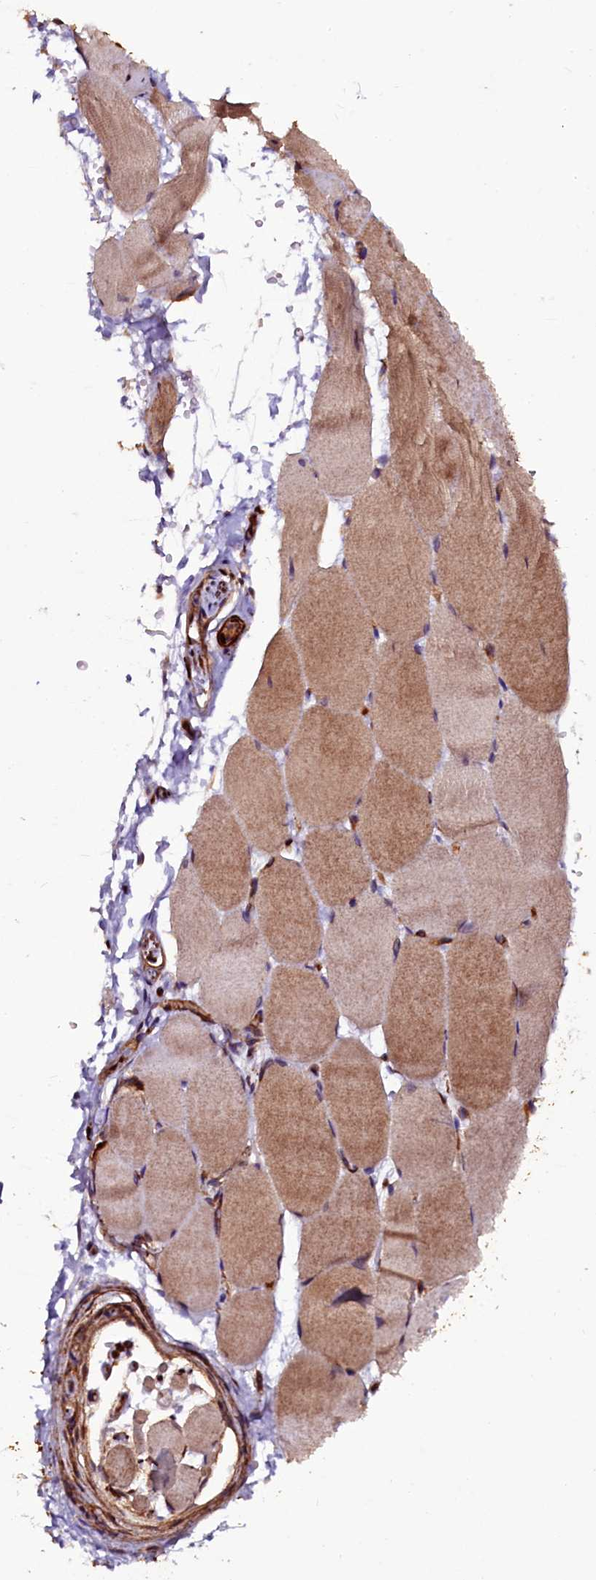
{"staining": {"intensity": "moderate", "quantity": ">75%", "location": "cytoplasmic/membranous,nuclear"}, "tissue": "skeletal muscle", "cell_type": "Myocytes", "image_type": "normal", "snomed": [{"axis": "morphology", "description": "Normal tissue, NOS"}, {"axis": "topography", "description": "Skeletal muscle"}, {"axis": "topography", "description": "Parathyroid gland"}], "caption": "Immunohistochemistry (IHC) photomicrograph of benign human skeletal muscle stained for a protein (brown), which exhibits medium levels of moderate cytoplasmic/membranous,nuclear positivity in approximately >75% of myocytes.", "gene": "N4BP1", "patient": {"sex": "female", "age": 37}}